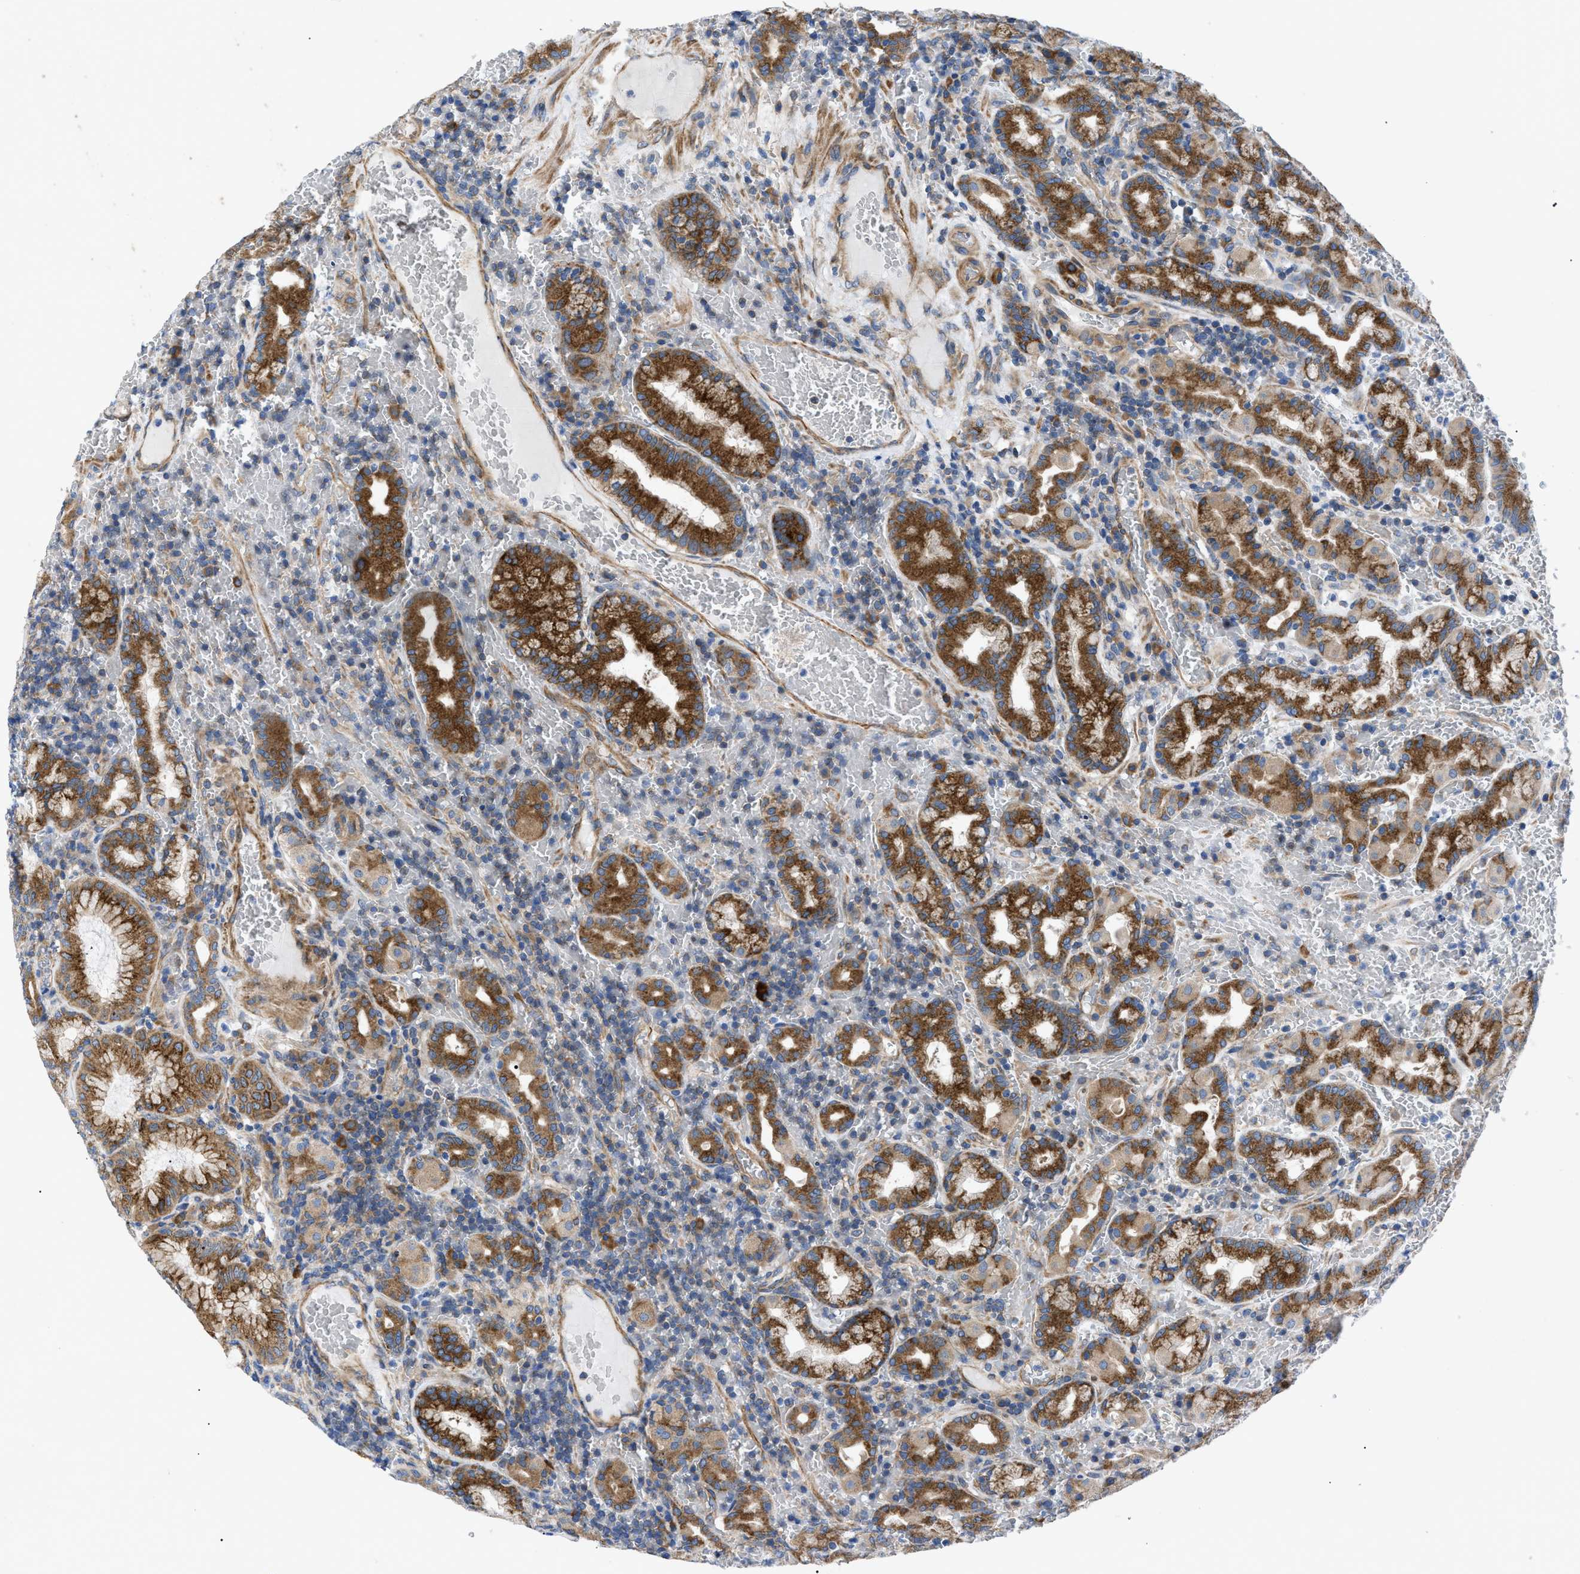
{"staining": {"intensity": "strong", "quantity": "25%-75%", "location": "cytoplasmic/membranous"}, "tissue": "stomach", "cell_type": "Glandular cells", "image_type": "normal", "snomed": [{"axis": "morphology", "description": "Normal tissue, NOS"}, {"axis": "morphology", "description": "Carcinoid, malignant, NOS"}, {"axis": "topography", "description": "Stomach, upper"}], "caption": "A high amount of strong cytoplasmic/membranous staining is appreciated in about 25%-75% of glandular cells in benign stomach. (DAB (3,3'-diaminobenzidine) IHC with brightfield microscopy, high magnification).", "gene": "HSPB8", "patient": {"sex": "male", "age": 39}}